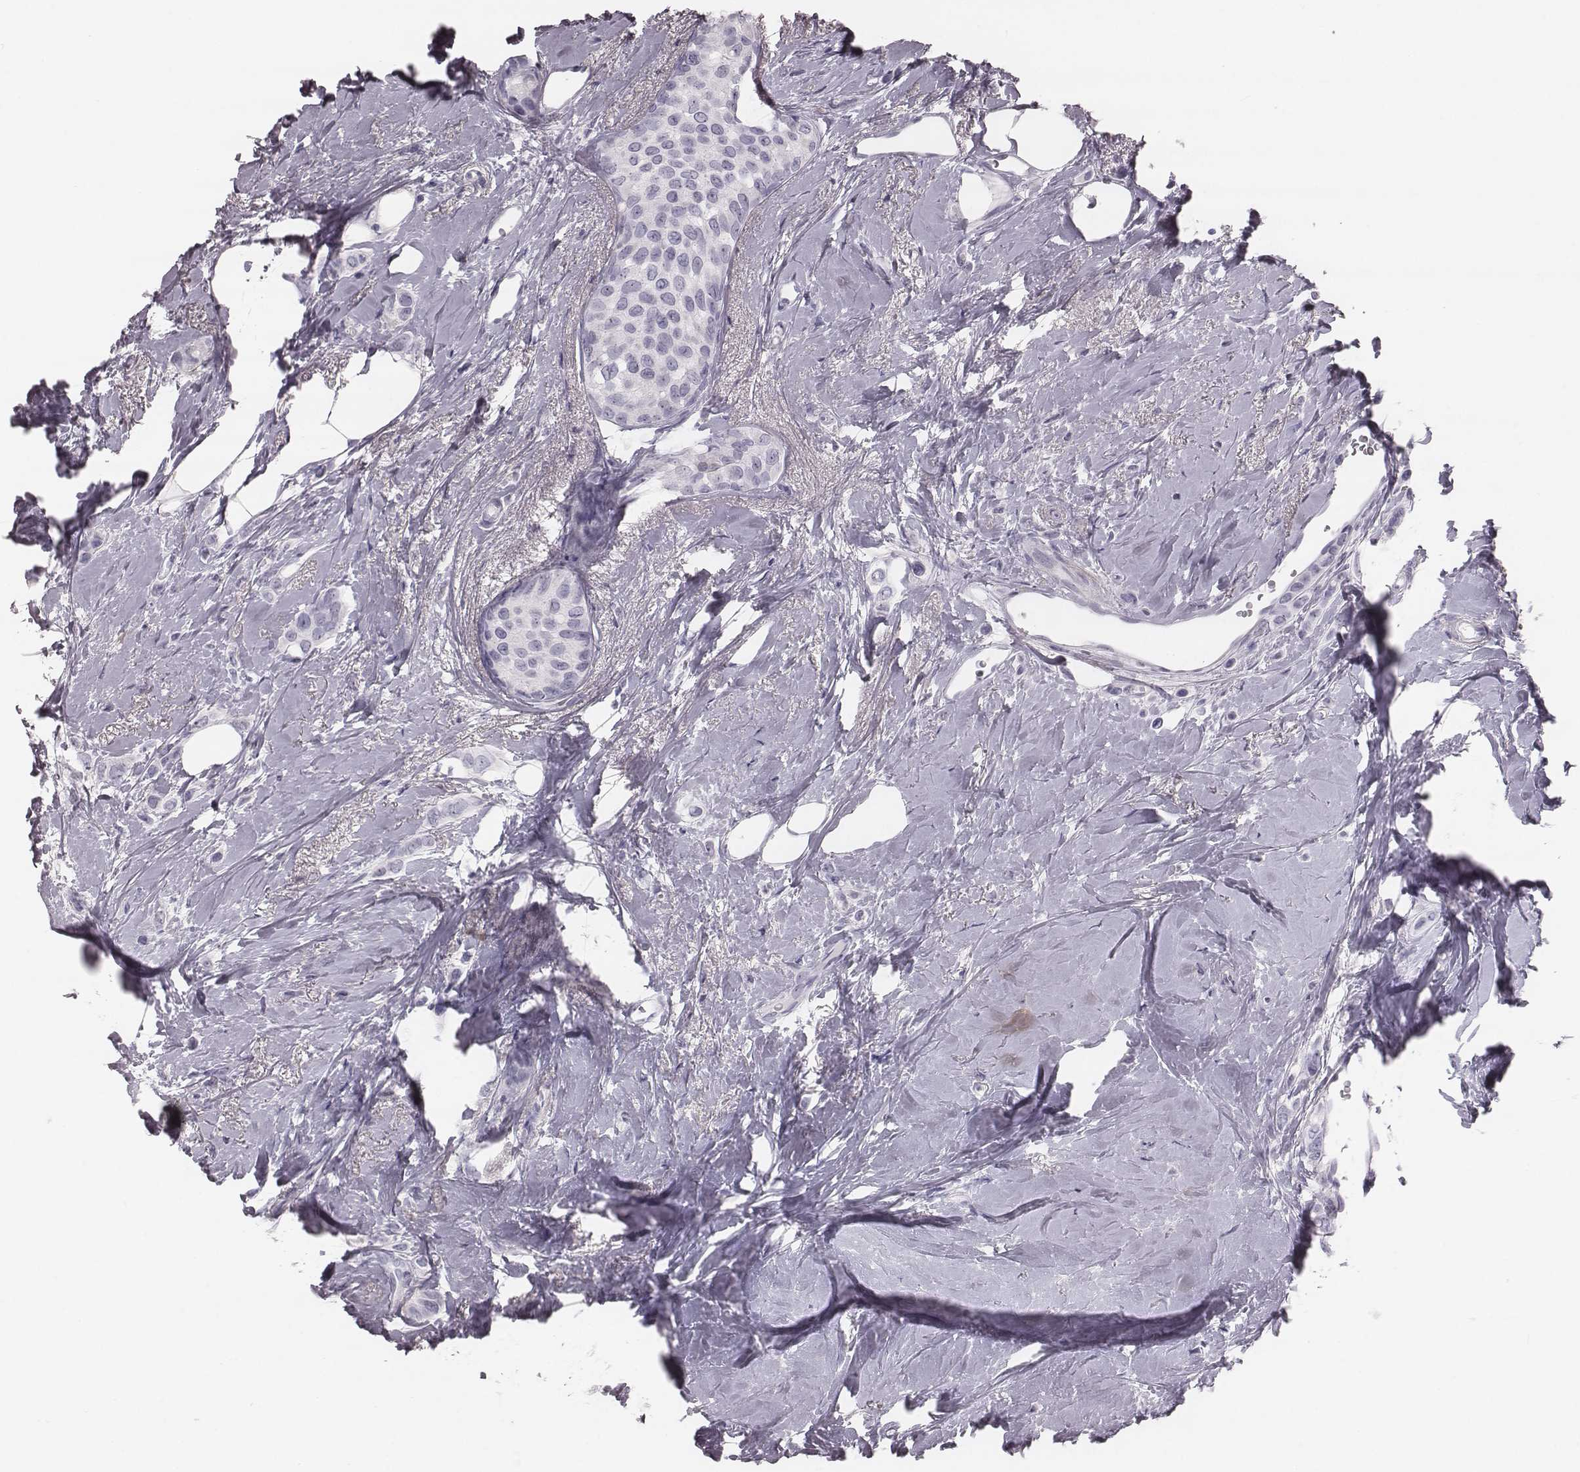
{"staining": {"intensity": "negative", "quantity": "none", "location": "none"}, "tissue": "breast cancer", "cell_type": "Tumor cells", "image_type": "cancer", "snomed": [{"axis": "morphology", "description": "Lobular carcinoma"}, {"axis": "topography", "description": "Breast"}], "caption": "Protein analysis of breast cancer (lobular carcinoma) demonstrates no significant staining in tumor cells.", "gene": "KRT74", "patient": {"sex": "female", "age": 66}}